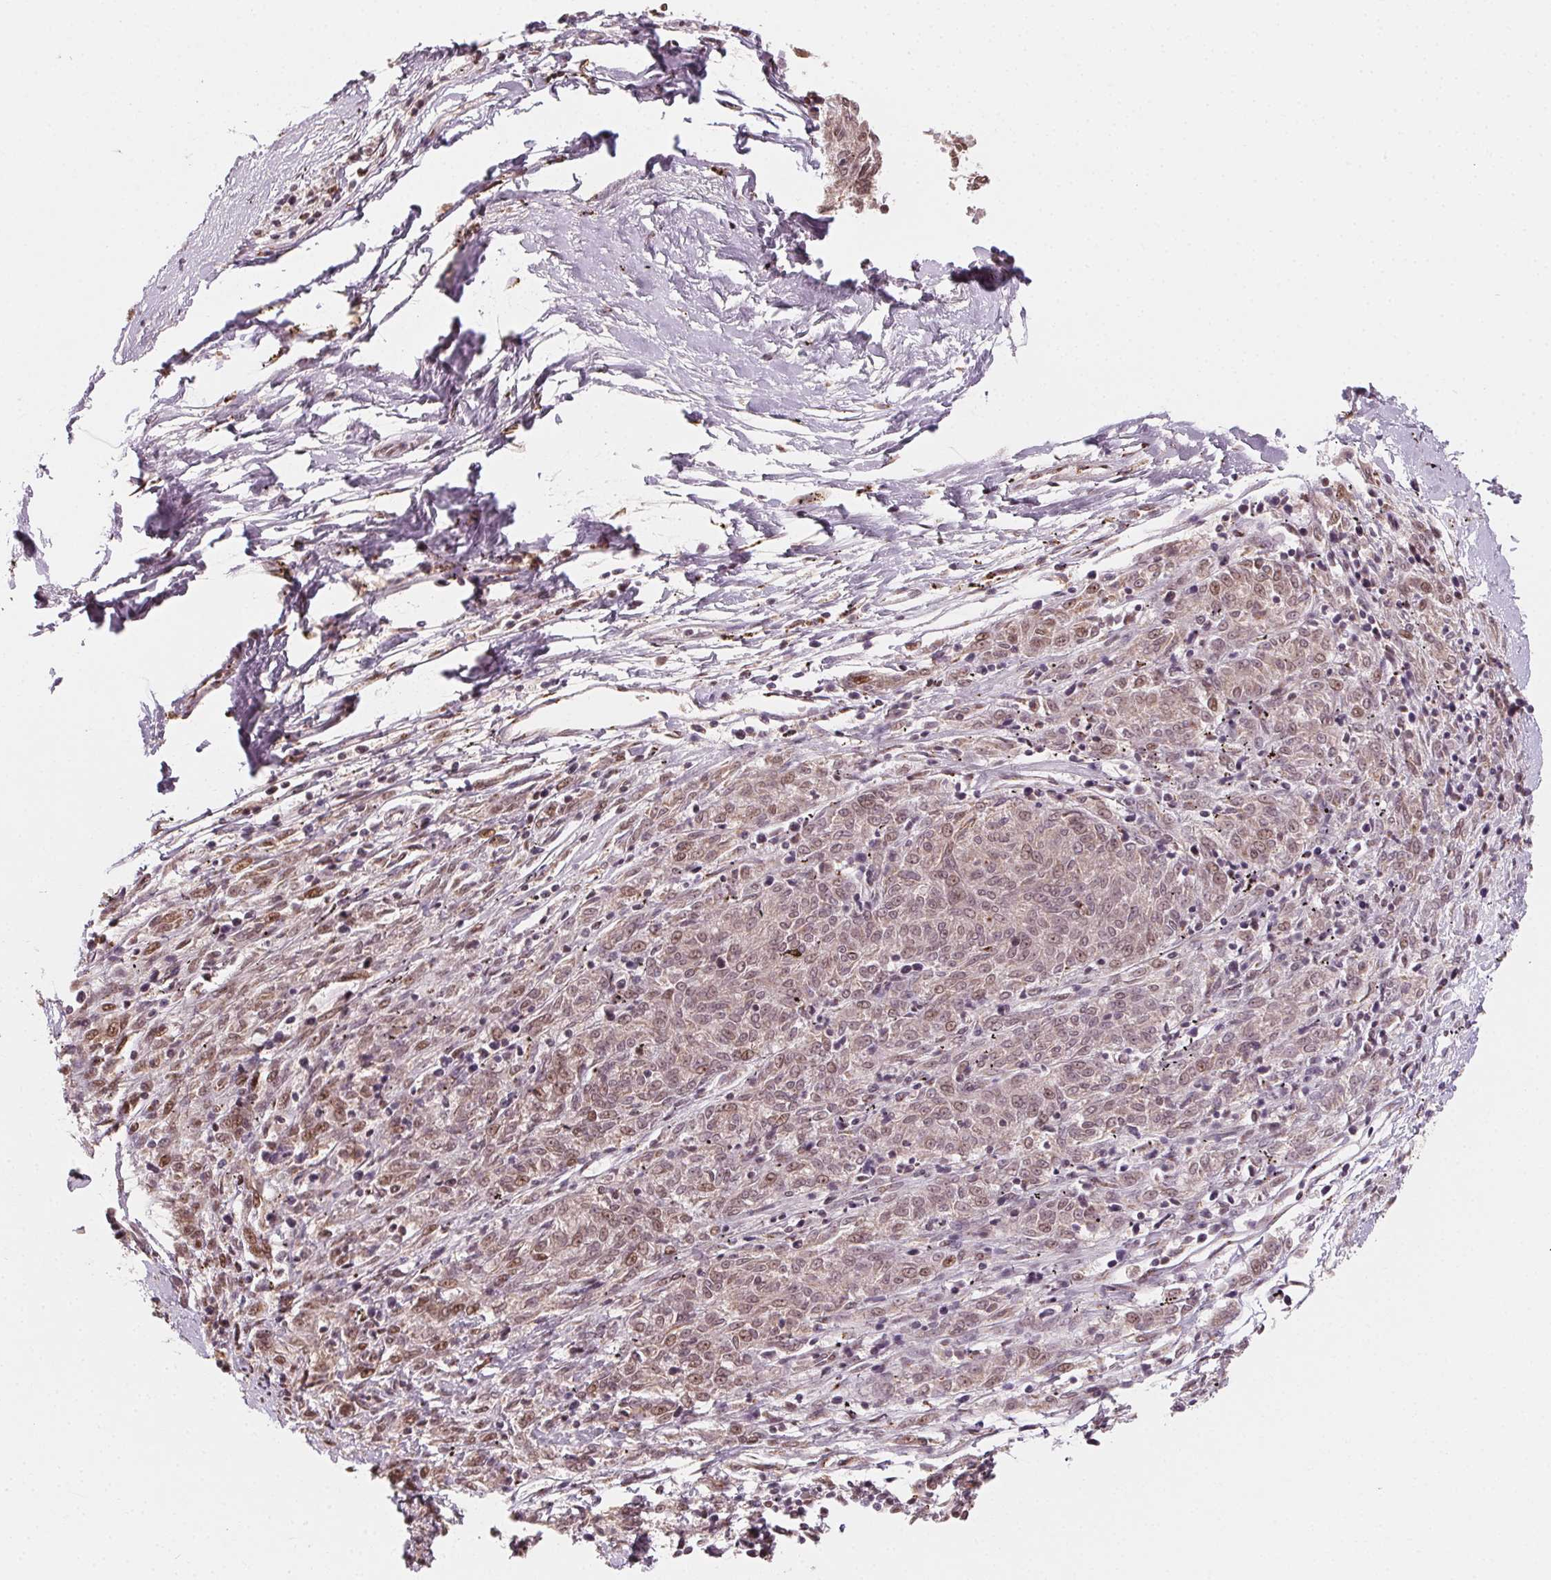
{"staining": {"intensity": "weak", "quantity": "25%-75%", "location": "cytoplasmic/membranous,nuclear"}, "tissue": "melanoma", "cell_type": "Tumor cells", "image_type": "cancer", "snomed": [{"axis": "morphology", "description": "Malignant melanoma, NOS"}, {"axis": "topography", "description": "Skin"}], "caption": "A brown stain labels weak cytoplasmic/membranous and nuclear expression of a protein in human melanoma tumor cells.", "gene": "TOPORS", "patient": {"sex": "female", "age": 72}}